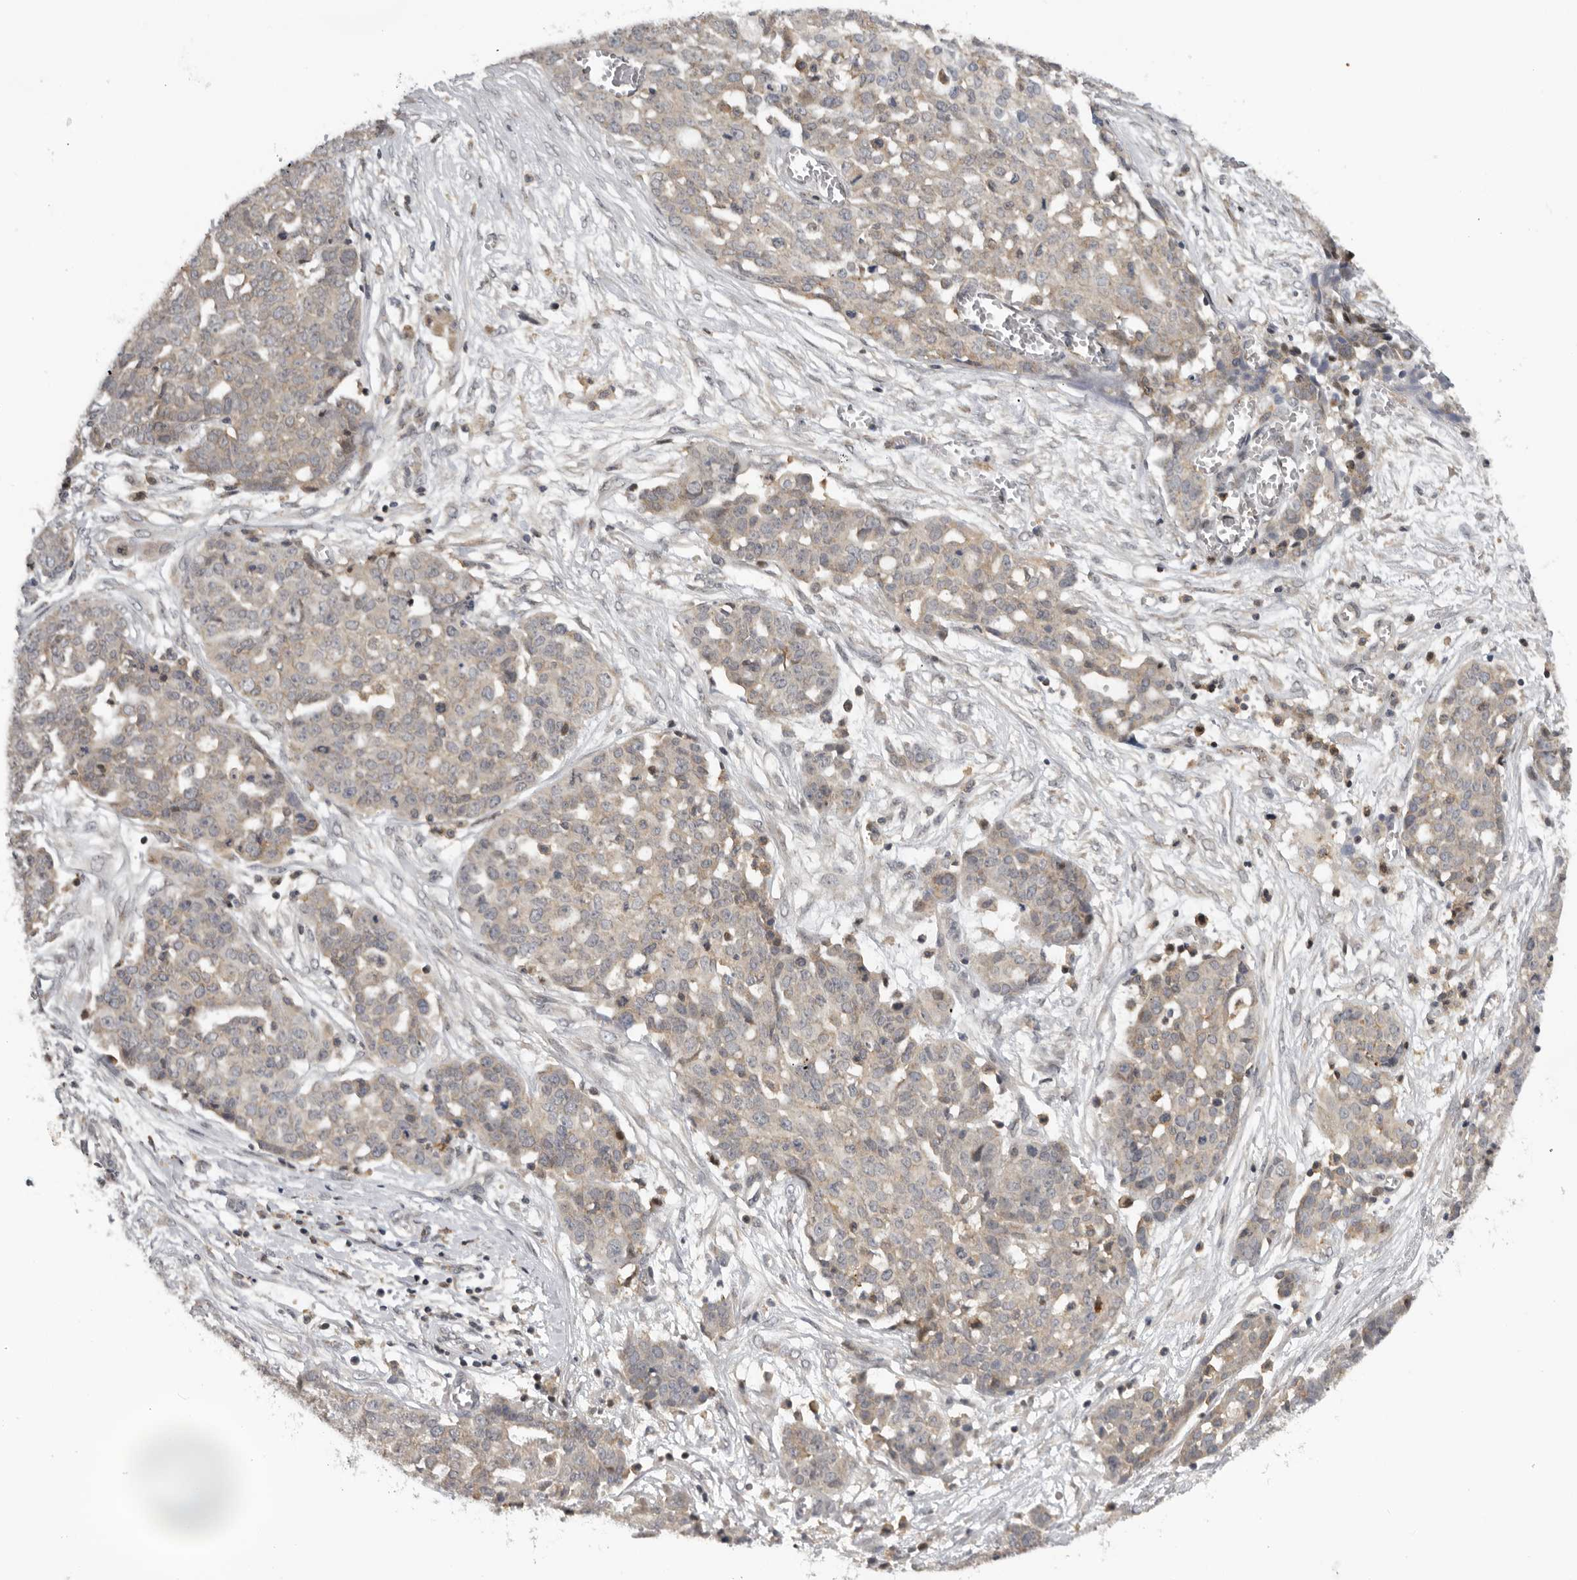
{"staining": {"intensity": "weak", "quantity": "<25%", "location": "cytoplasmic/membranous"}, "tissue": "ovarian cancer", "cell_type": "Tumor cells", "image_type": "cancer", "snomed": [{"axis": "morphology", "description": "Cystadenocarcinoma, serous, NOS"}, {"axis": "topography", "description": "Soft tissue"}, {"axis": "topography", "description": "Ovary"}], "caption": "Immunohistochemistry of ovarian serous cystadenocarcinoma exhibits no staining in tumor cells.", "gene": "KIF2B", "patient": {"sex": "female", "age": 57}}